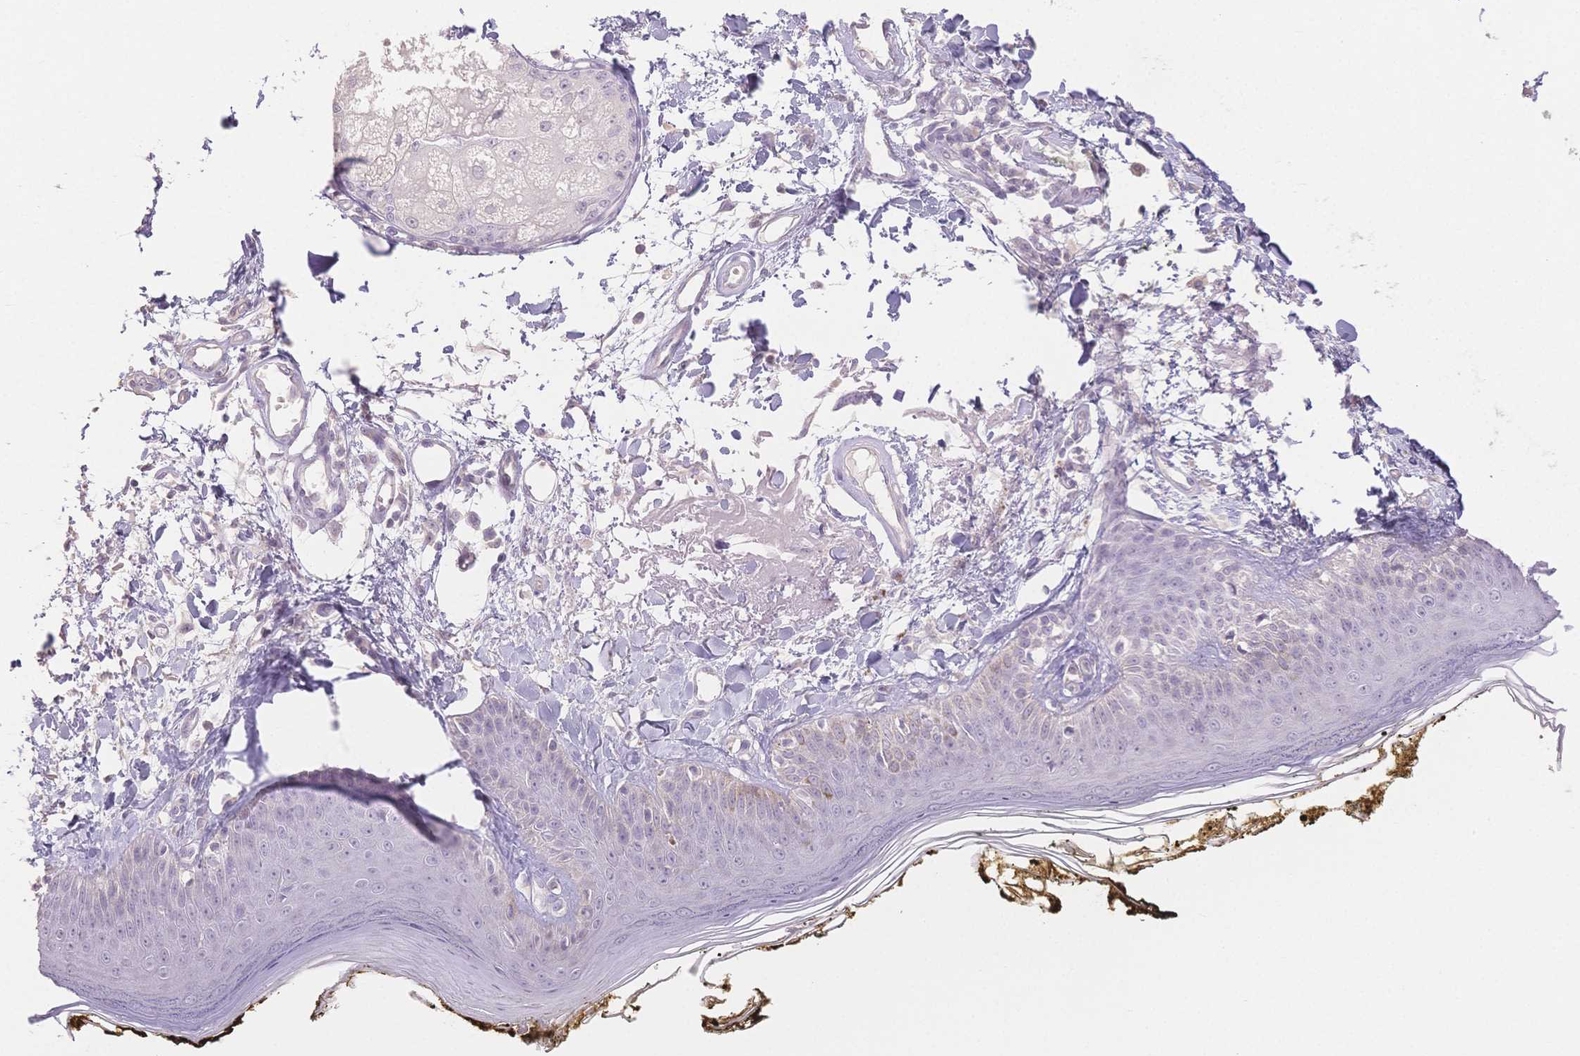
{"staining": {"intensity": "negative", "quantity": "none", "location": "none"}, "tissue": "skin", "cell_type": "Fibroblasts", "image_type": "normal", "snomed": [{"axis": "morphology", "description": "Normal tissue, NOS"}, {"axis": "topography", "description": "Skin"}], "caption": "The IHC micrograph has no significant positivity in fibroblasts of skin. (Brightfield microscopy of DAB (3,3'-diaminobenzidine) immunohistochemistry (IHC) at high magnification).", "gene": "SUV39H2", "patient": {"sex": "male", "age": 76}}